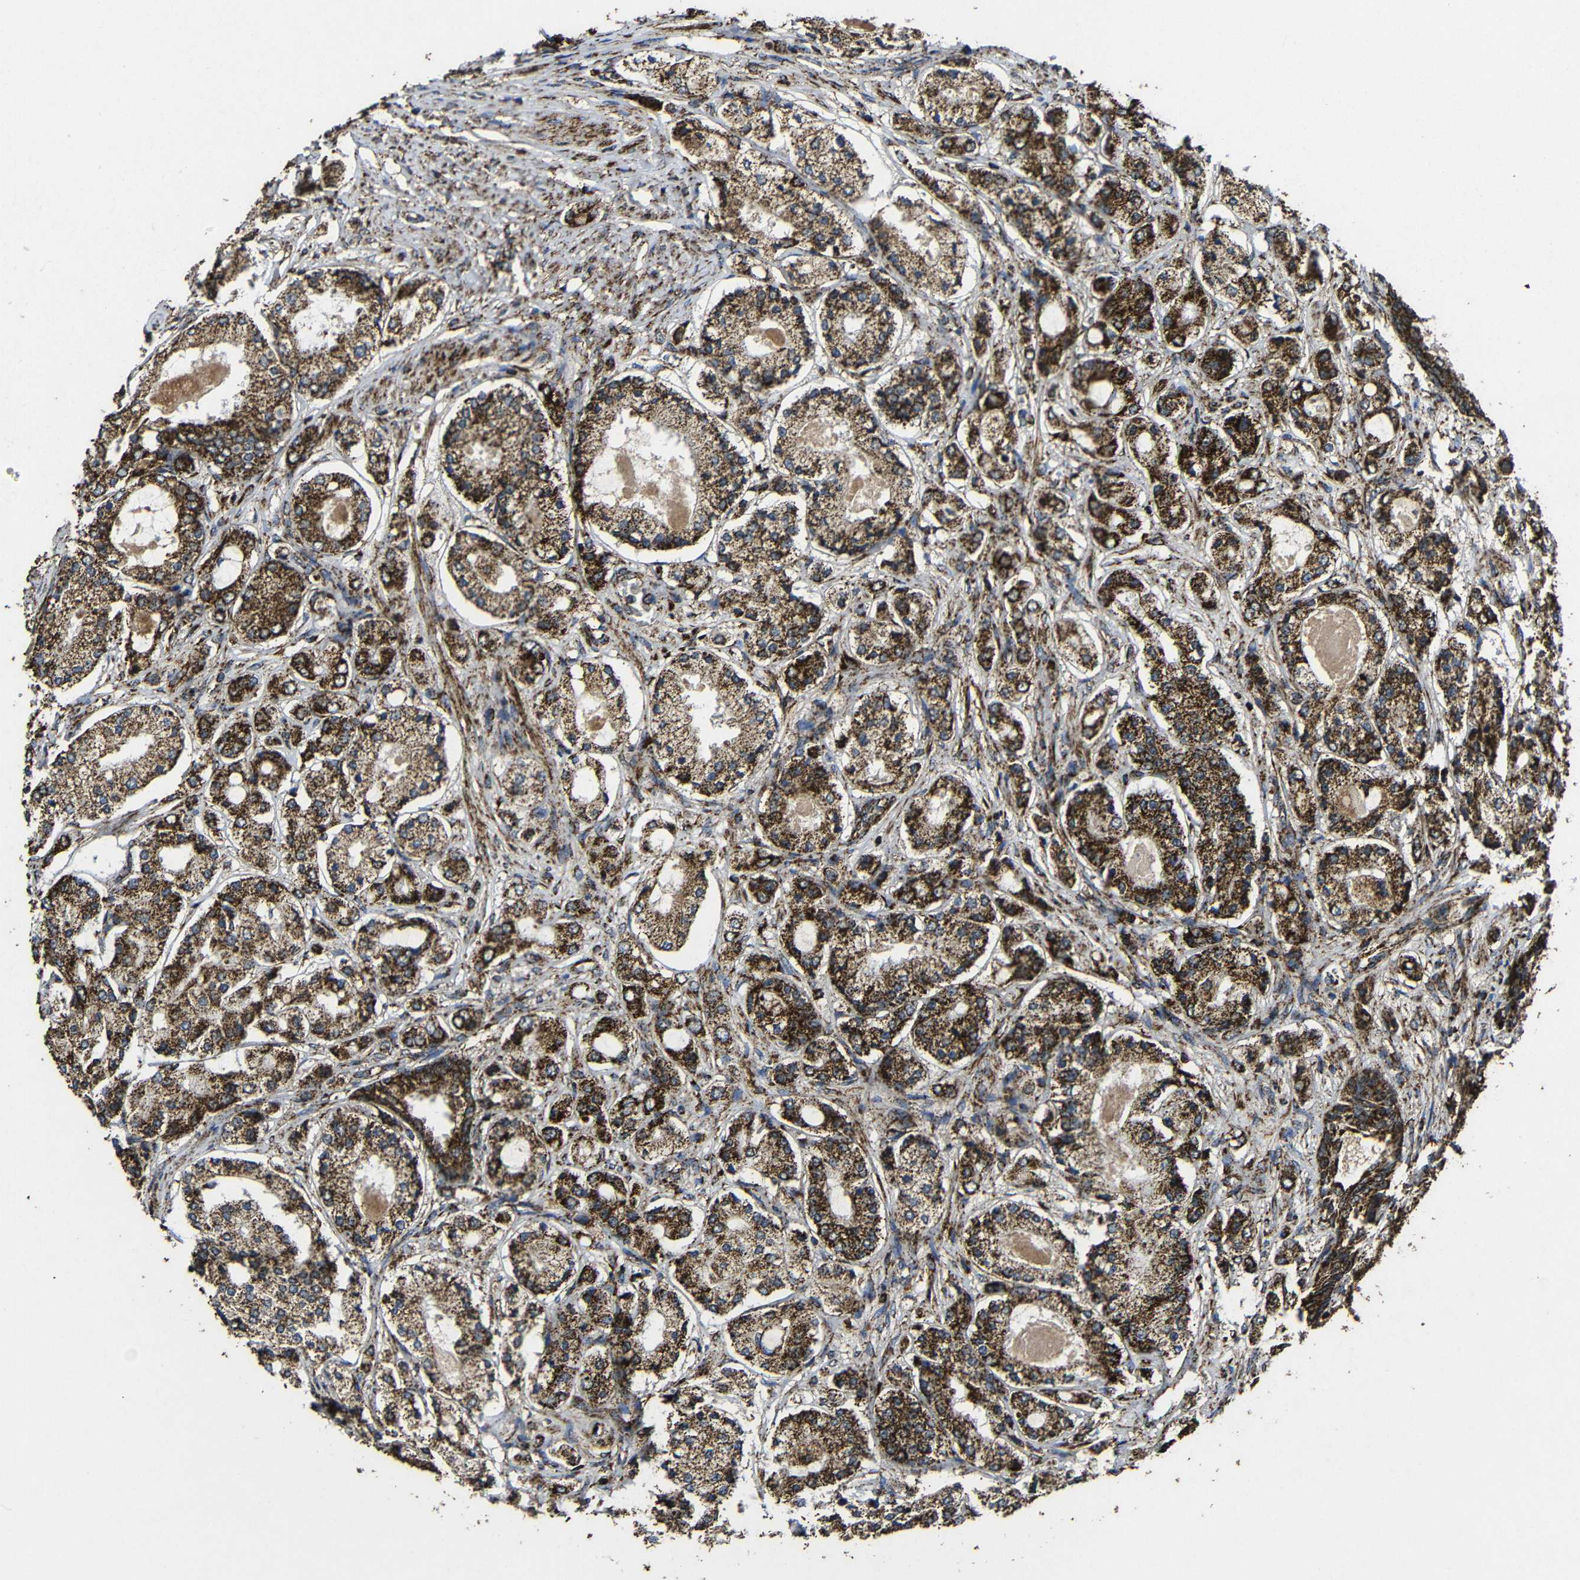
{"staining": {"intensity": "strong", "quantity": ">75%", "location": "cytoplasmic/membranous"}, "tissue": "prostate cancer", "cell_type": "Tumor cells", "image_type": "cancer", "snomed": [{"axis": "morphology", "description": "Adenocarcinoma, High grade"}, {"axis": "topography", "description": "Prostate"}], "caption": "This photomicrograph displays prostate cancer (high-grade adenocarcinoma) stained with immunohistochemistry to label a protein in brown. The cytoplasmic/membranous of tumor cells show strong positivity for the protein. Nuclei are counter-stained blue.", "gene": "ATP5F1A", "patient": {"sex": "male", "age": 65}}